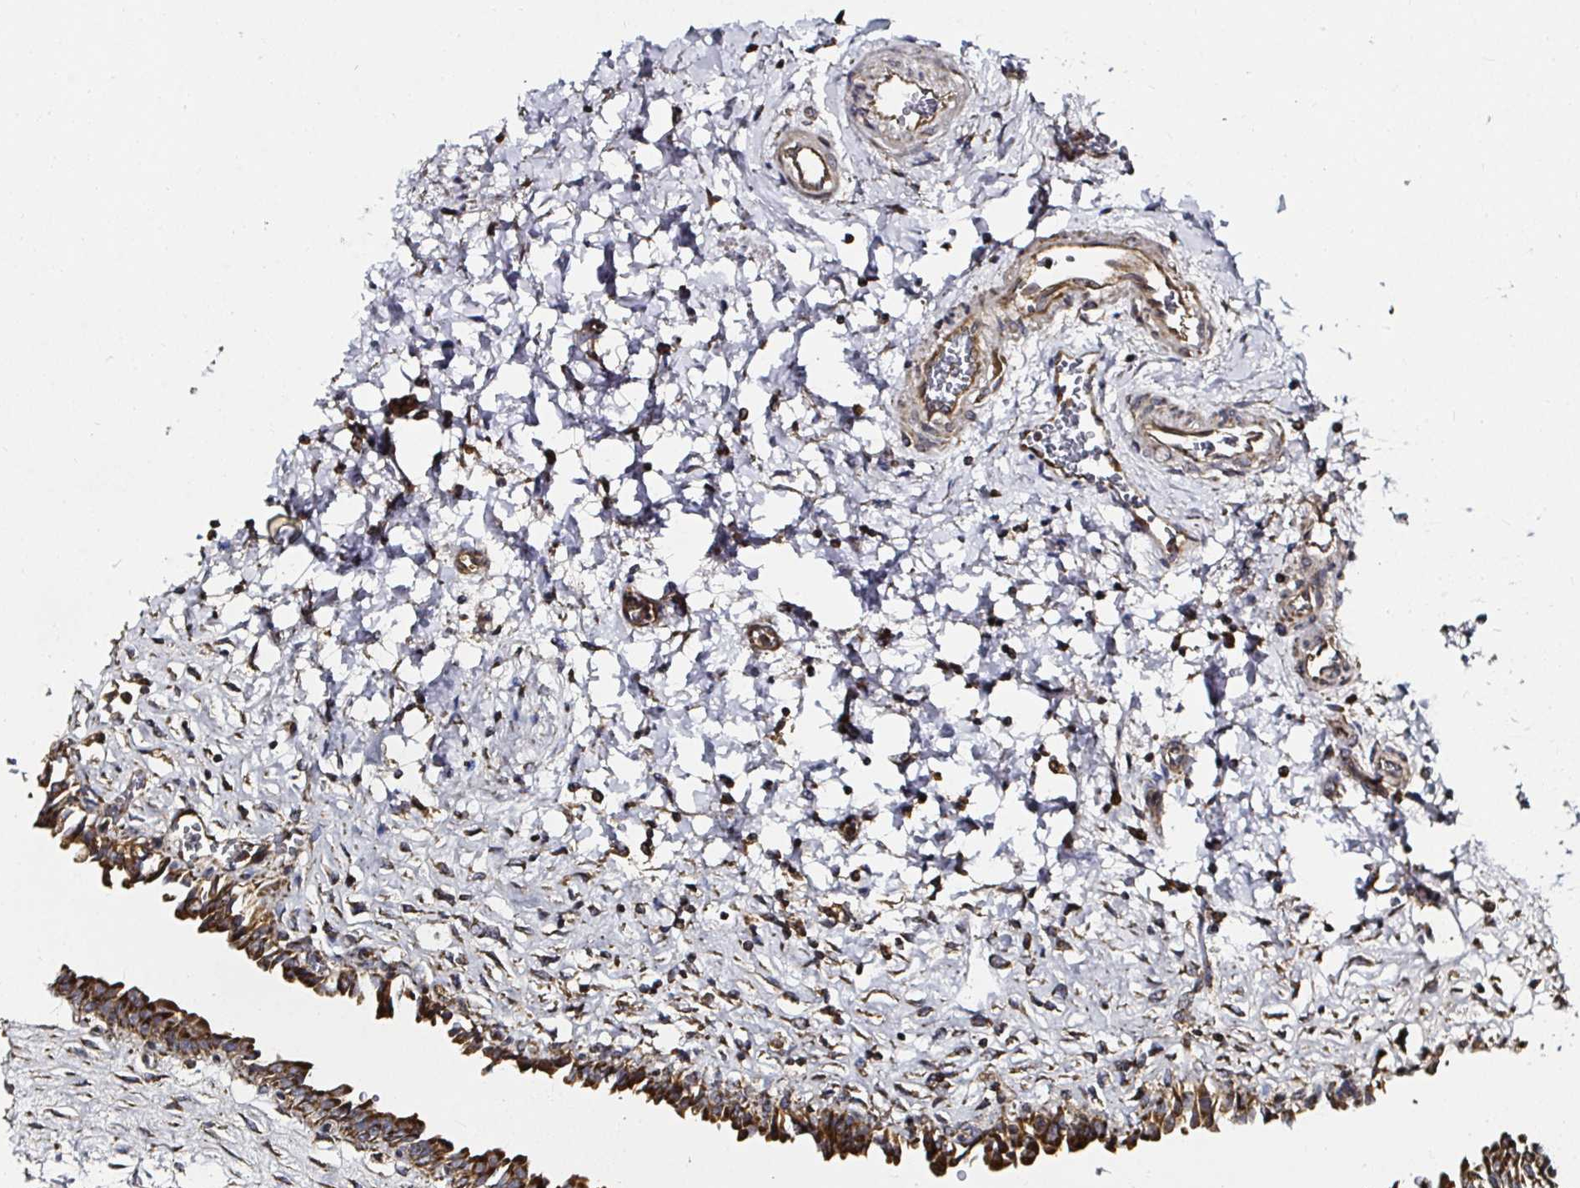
{"staining": {"intensity": "strong", "quantity": ">75%", "location": "cytoplasmic/membranous"}, "tissue": "urinary bladder", "cell_type": "Urothelial cells", "image_type": "normal", "snomed": [{"axis": "morphology", "description": "Normal tissue, NOS"}, {"axis": "topography", "description": "Urinary bladder"}], "caption": "Immunohistochemical staining of normal human urinary bladder reveals >75% levels of strong cytoplasmic/membranous protein positivity in about >75% of urothelial cells.", "gene": "ATAD3A", "patient": {"sex": "male", "age": 37}}